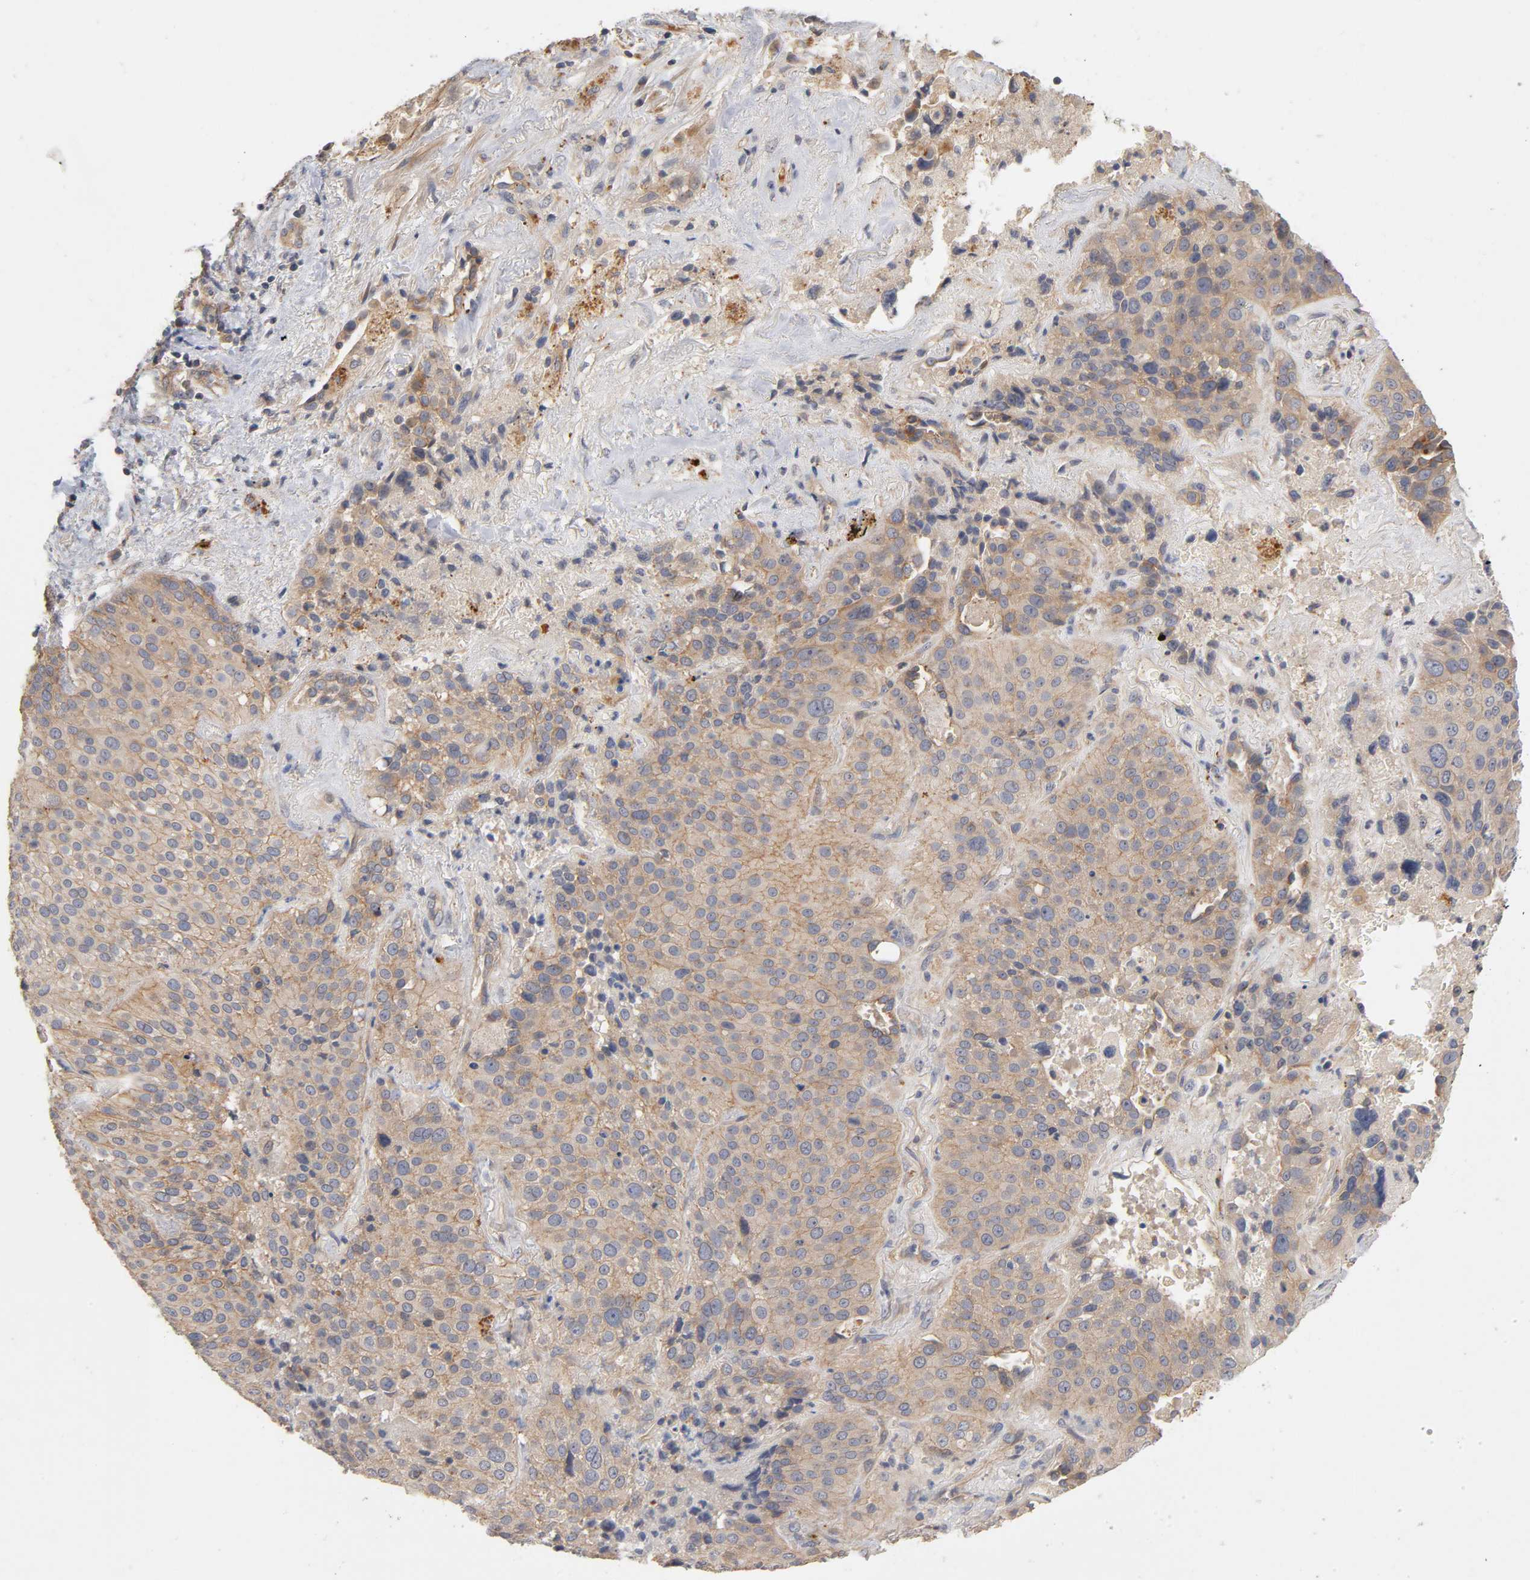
{"staining": {"intensity": "moderate", "quantity": ">75%", "location": "cytoplasmic/membranous"}, "tissue": "lung cancer", "cell_type": "Tumor cells", "image_type": "cancer", "snomed": [{"axis": "morphology", "description": "Squamous cell carcinoma, NOS"}, {"axis": "topography", "description": "Lung"}], "caption": "This is an image of immunohistochemistry (IHC) staining of squamous cell carcinoma (lung), which shows moderate expression in the cytoplasmic/membranous of tumor cells.", "gene": "PDZD11", "patient": {"sex": "male", "age": 54}}